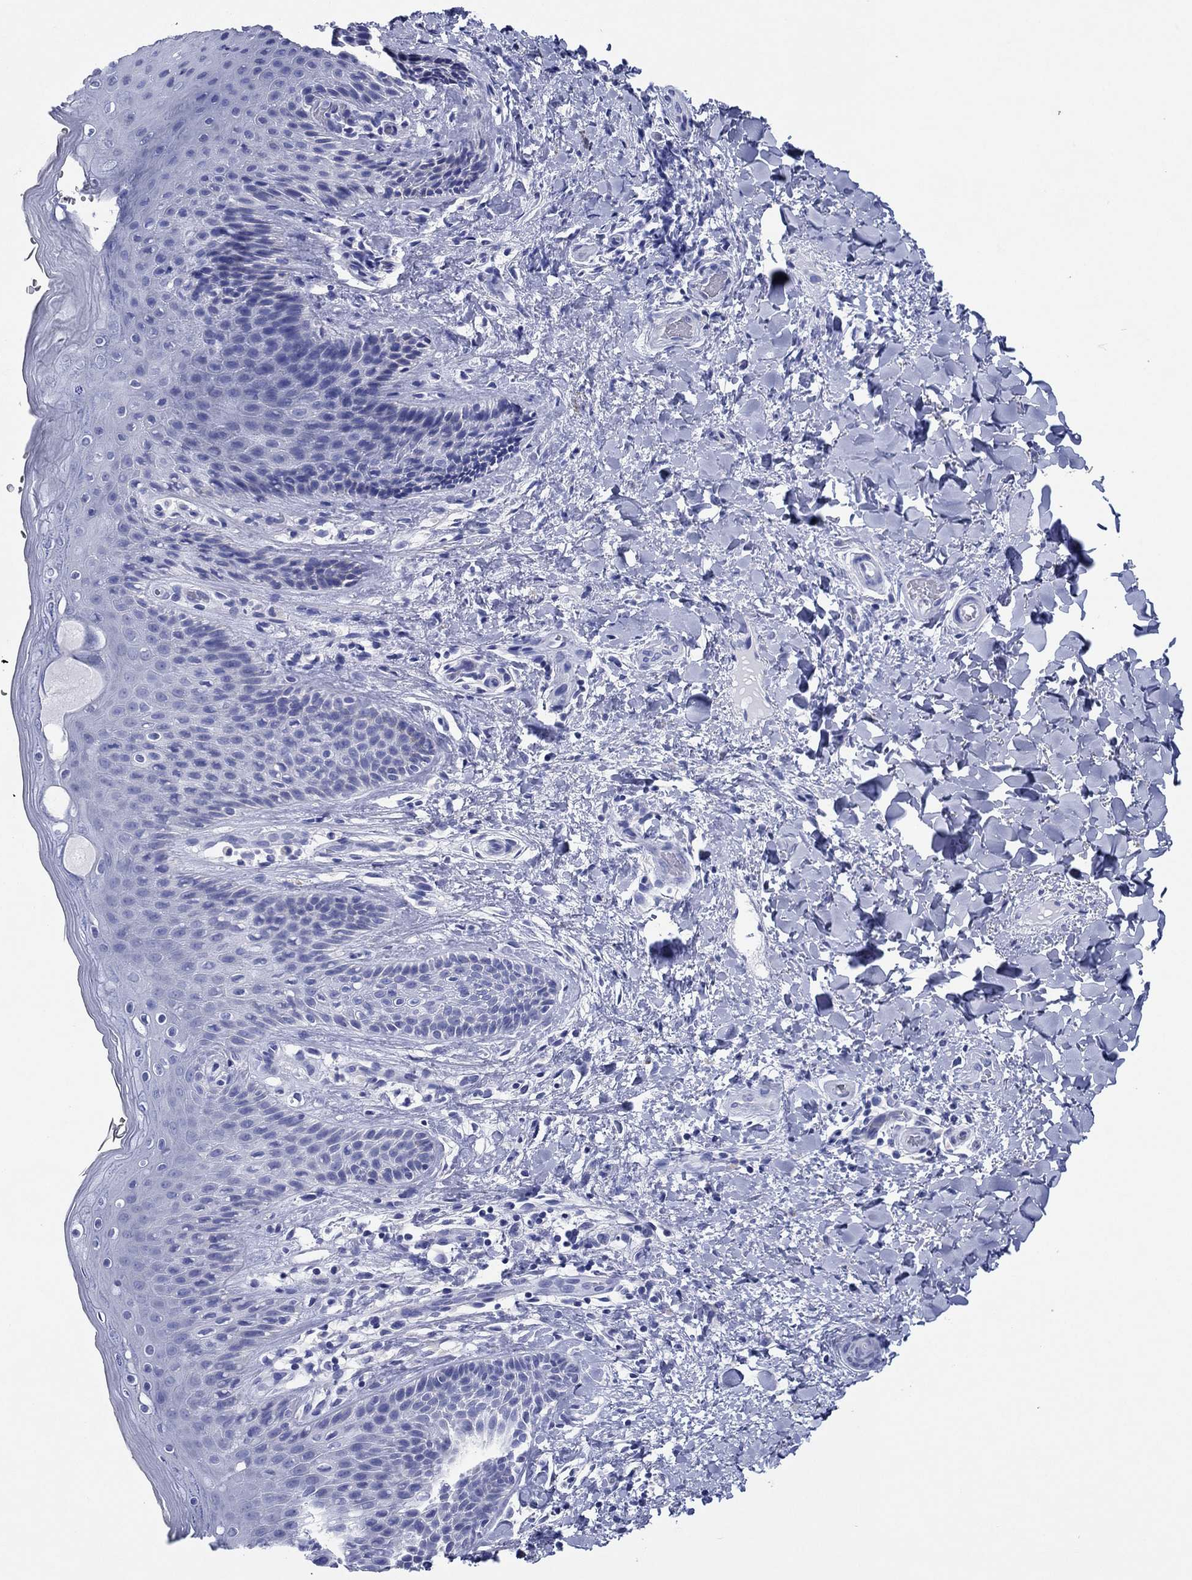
{"staining": {"intensity": "negative", "quantity": "none", "location": "none"}, "tissue": "skin", "cell_type": "Epidermal cells", "image_type": "normal", "snomed": [{"axis": "morphology", "description": "Normal tissue, NOS"}, {"axis": "topography", "description": "Anal"}], "caption": "Immunohistochemical staining of unremarkable human skin reveals no significant expression in epidermal cells. (DAB (3,3'-diaminobenzidine) immunohistochemistry with hematoxylin counter stain).", "gene": "HCRT", "patient": {"sex": "male", "age": 36}}